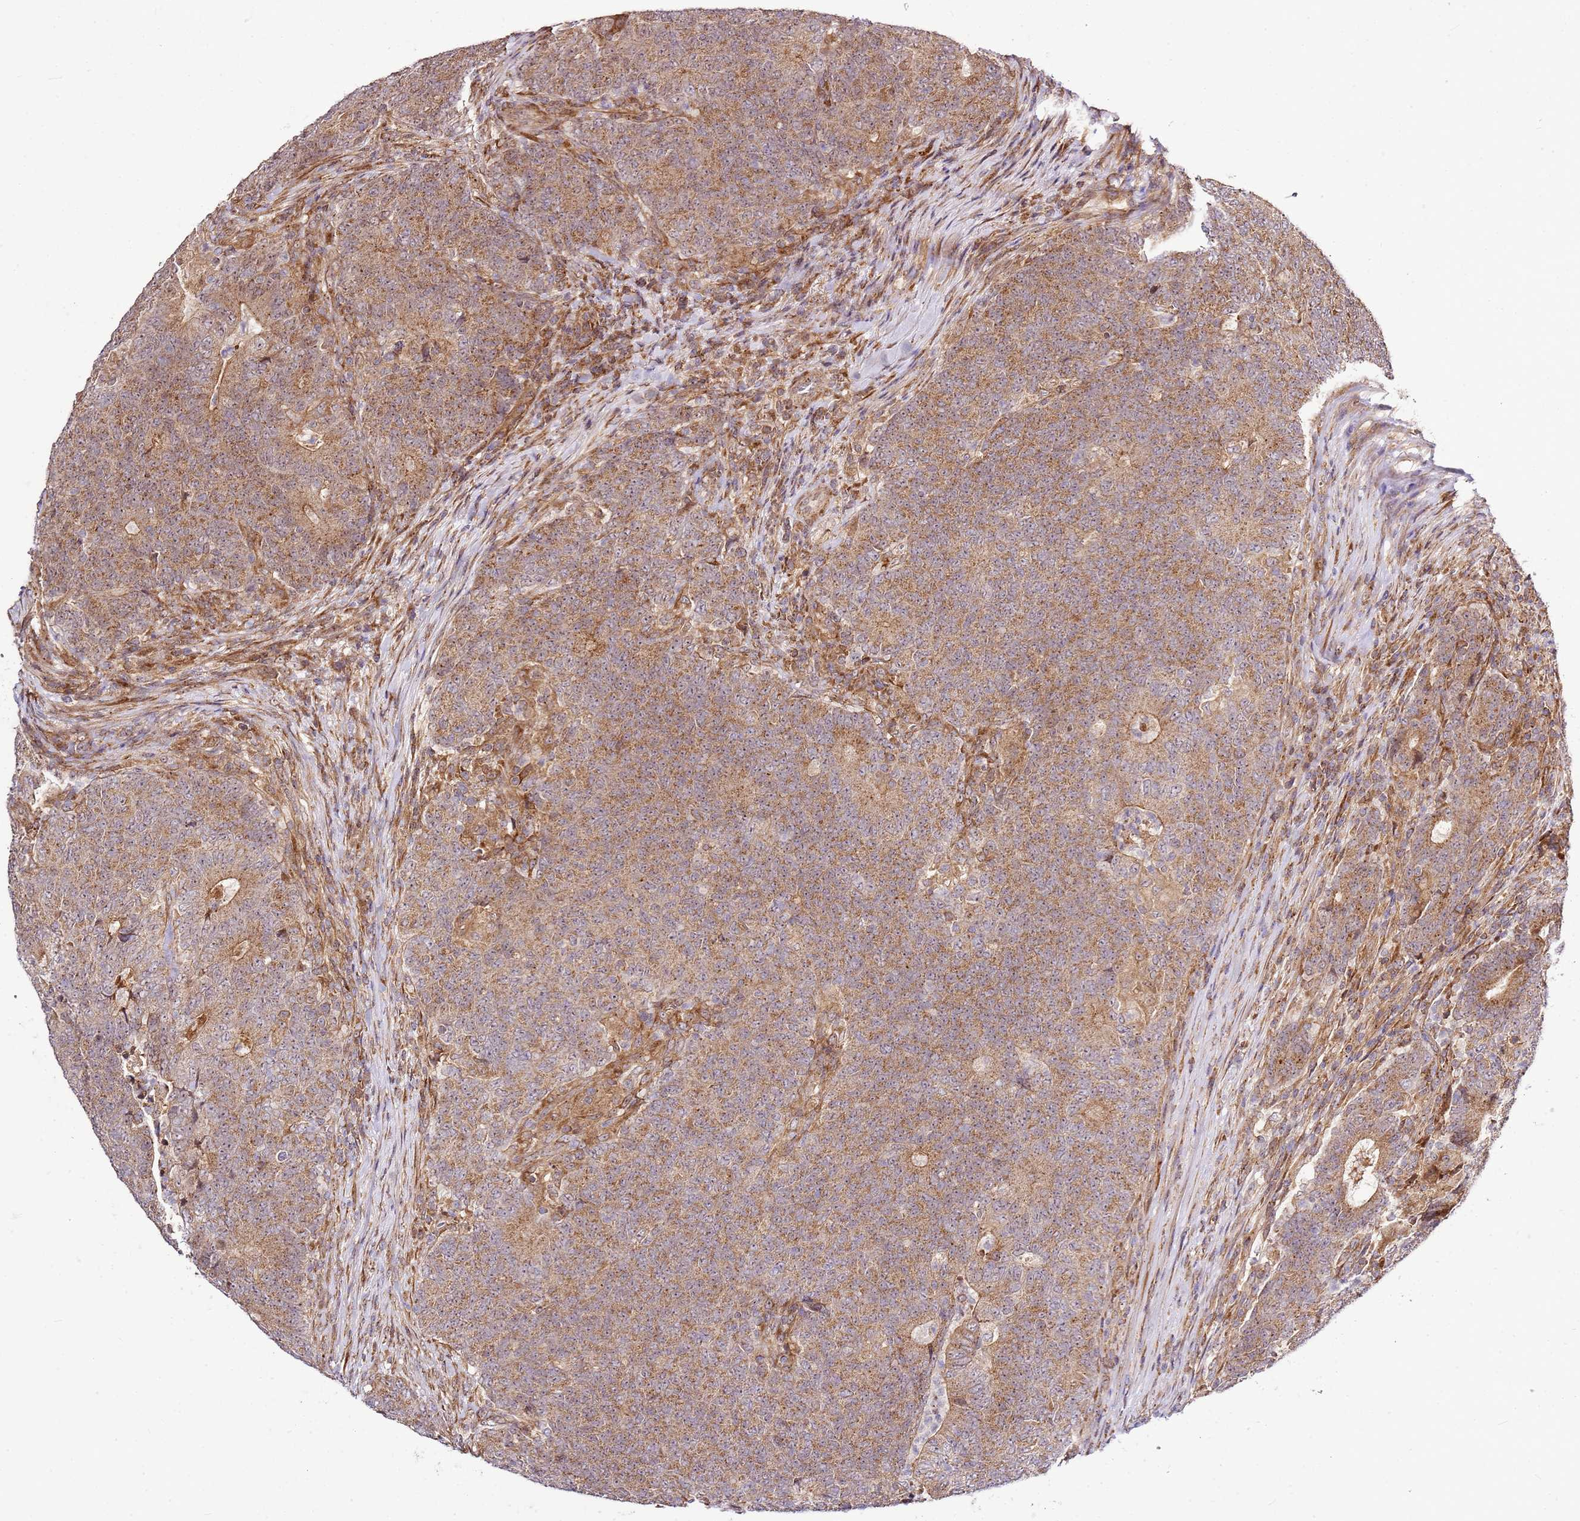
{"staining": {"intensity": "moderate", "quantity": ">75%", "location": "cytoplasmic/membranous"}, "tissue": "colorectal cancer", "cell_type": "Tumor cells", "image_type": "cancer", "snomed": [{"axis": "morphology", "description": "Adenocarcinoma, NOS"}, {"axis": "topography", "description": "Colon"}], "caption": "Immunohistochemical staining of human colorectal cancer (adenocarcinoma) reveals moderate cytoplasmic/membranous protein positivity in approximately >75% of tumor cells.", "gene": "RASA3", "patient": {"sex": "female", "age": 75}}